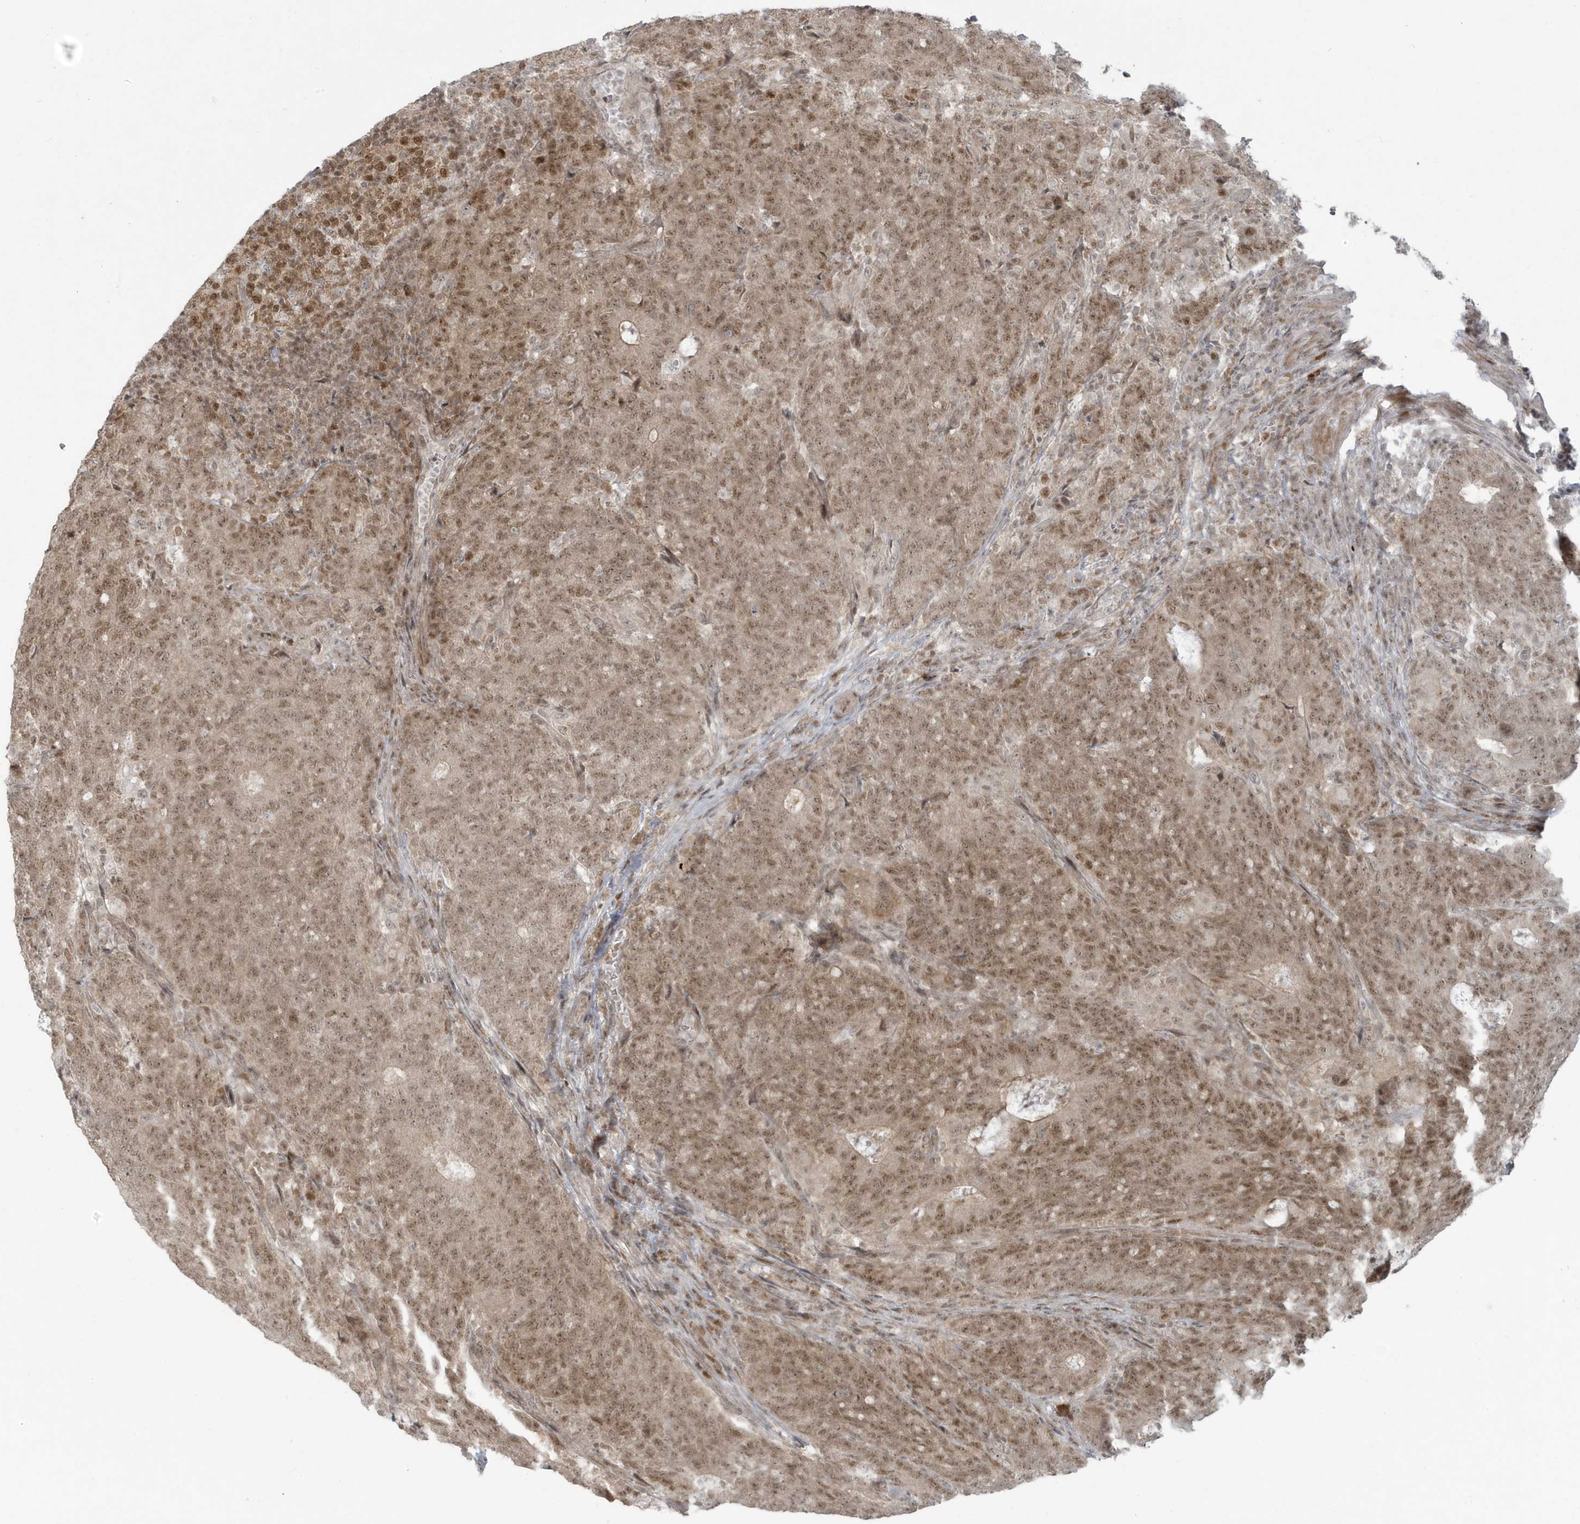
{"staining": {"intensity": "moderate", "quantity": ">75%", "location": "cytoplasmic/membranous,nuclear"}, "tissue": "colorectal cancer", "cell_type": "Tumor cells", "image_type": "cancer", "snomed": [{"axis": "morphology", "description": "Normal tissue, NOS"}, {"axis": "morphology", "description": "Adenocarcinoma, NOS"}, {"axis": "topography", "description": "Colon"}], "caption": "Colorectal cancer (adenocarcinoma) stained with immunohistochemistry shows moderate cytoplasmic/membranous and nuclear staining in approximately >75% of tumor cells.", "gene": "C1orf52", "patient": {"sex": "female", "age": 75}}